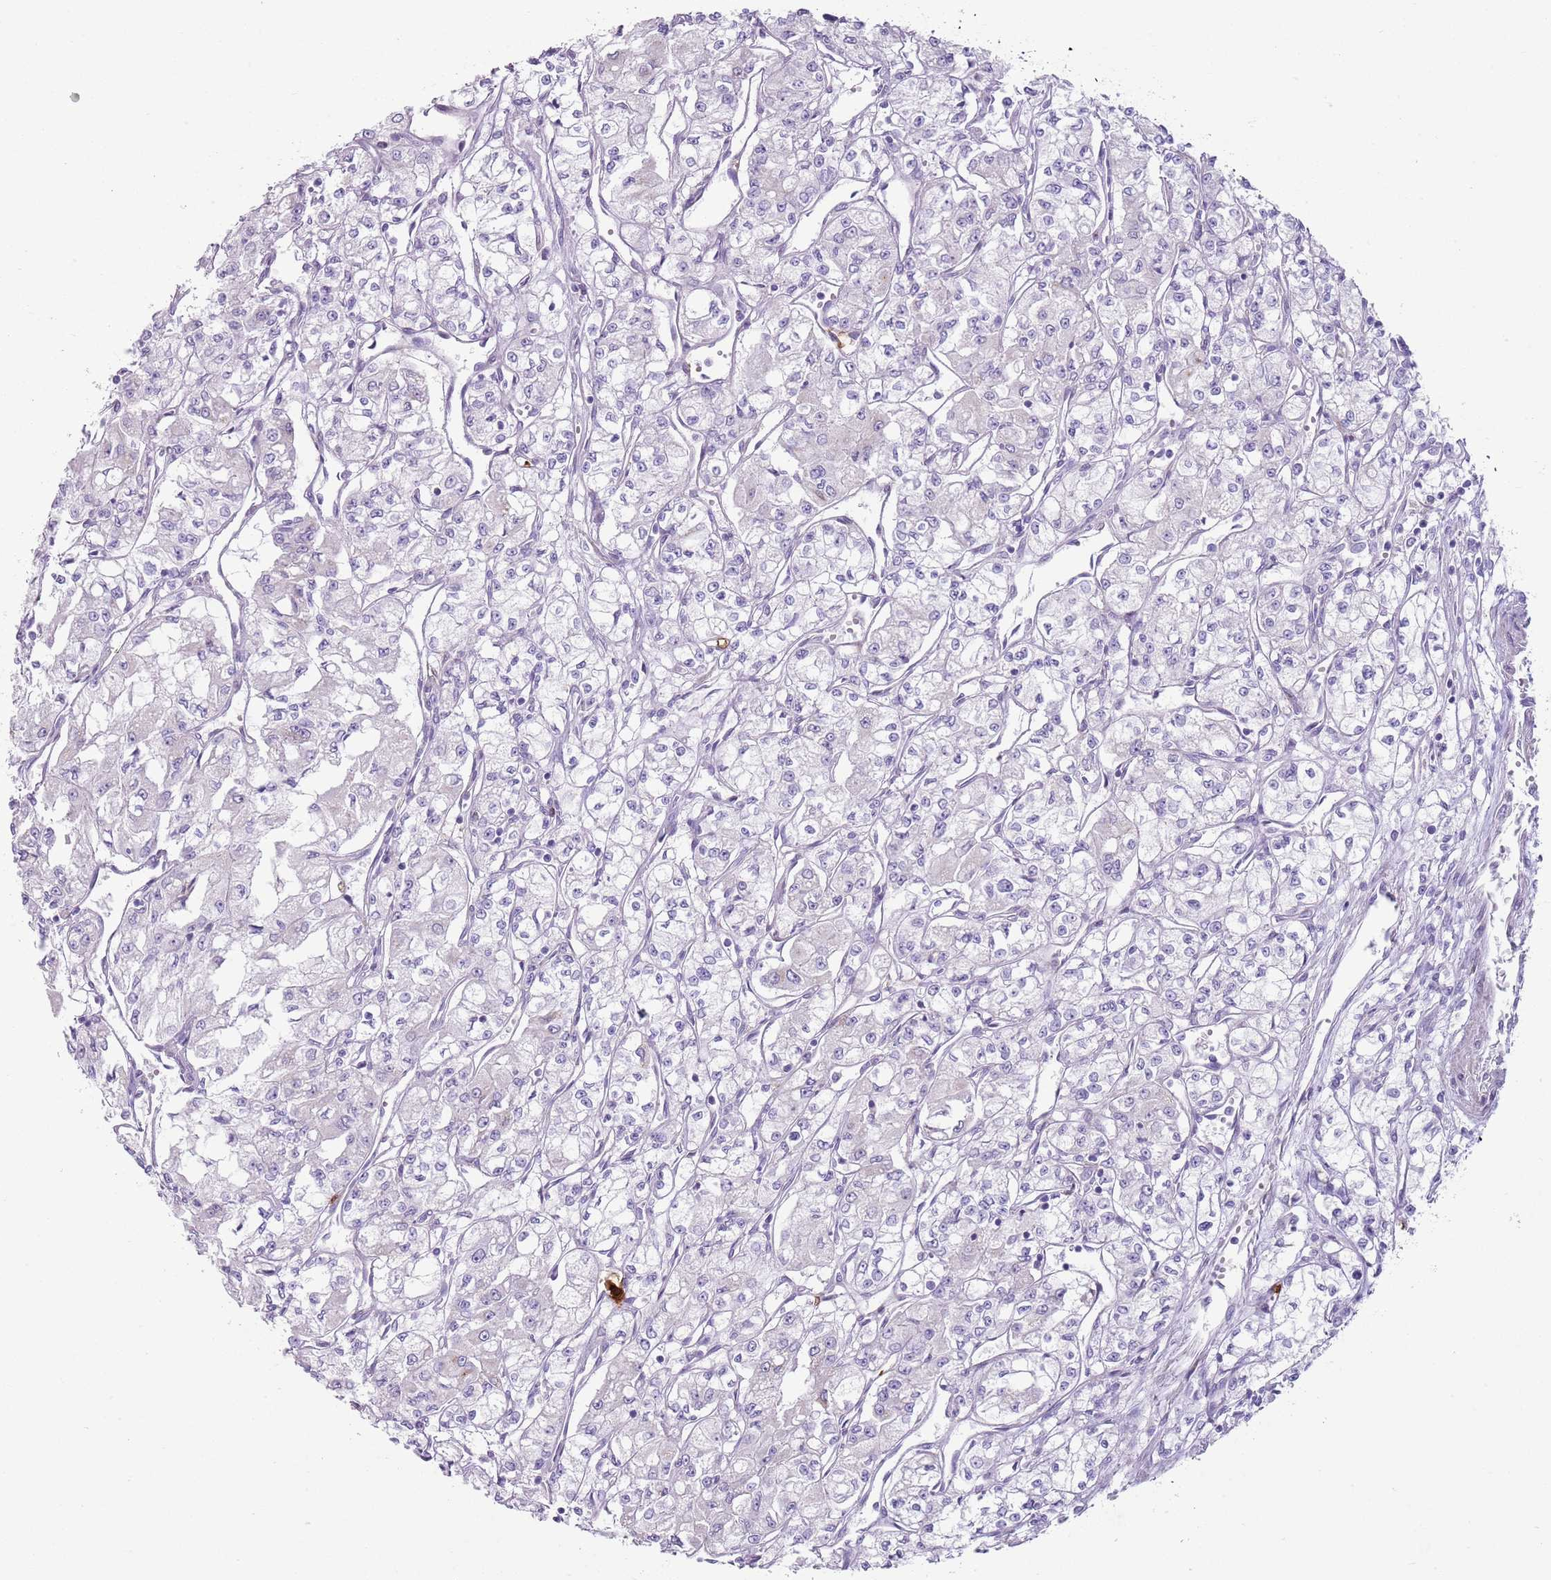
{"staining": {"intensity": "negative", "quantity": "none", "location": "none"}, "tissue": "renal cancer", "cell_type": "Tumor cells", "image_type": "cancer", "snomed": [{"axis": "morphology", "description": "Adenocarcinoma, NOS"}, {"axis": "topography", "description": "Kidney"}], "caption": "DAB (3,3'-diaminobenzidine) immunohistochemical staining of renal cancer (adenocarcinoma) displays no significant staining in tumor cells.", "gene": "CD177", "patient": {"sex": "male", "age": 59}}